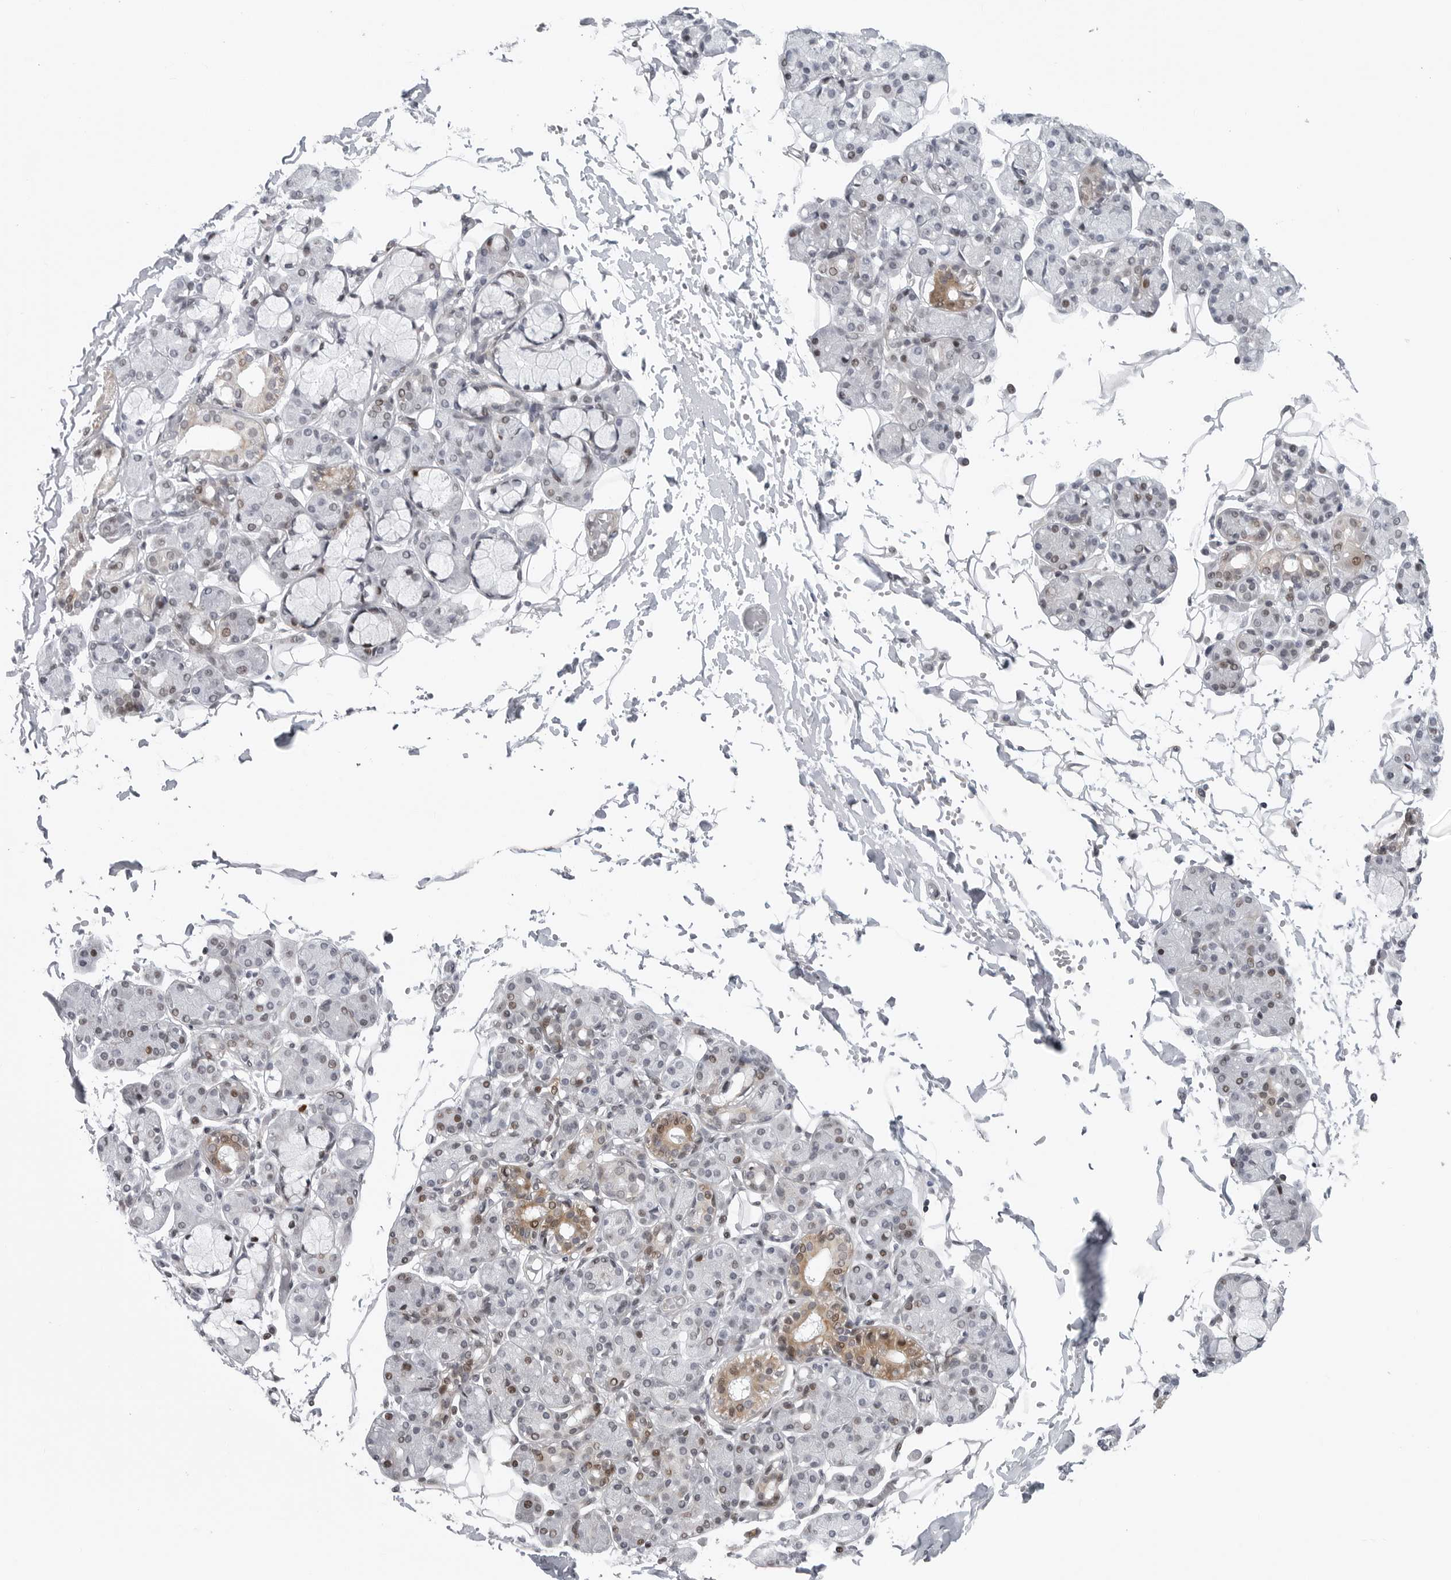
{"staining": {"intensity": "weak", "quantity": "<25%", "location": "cytoplasmic/membranous,nuclear"}, "tissue": "salivary gland", "cell_type": "Glandular cells", "image_type": "normal", "snomed": [{"axis": "morphology", "description": "Normal tissue, NOS"}, {"axis": "topography", "description": "Salivary gland"}], "caption": "IHC of normal human salivary gland shows no positivity in glandular cells.", "gene": "FAM135B", "patient": {"sex": "male", "age": 63}}